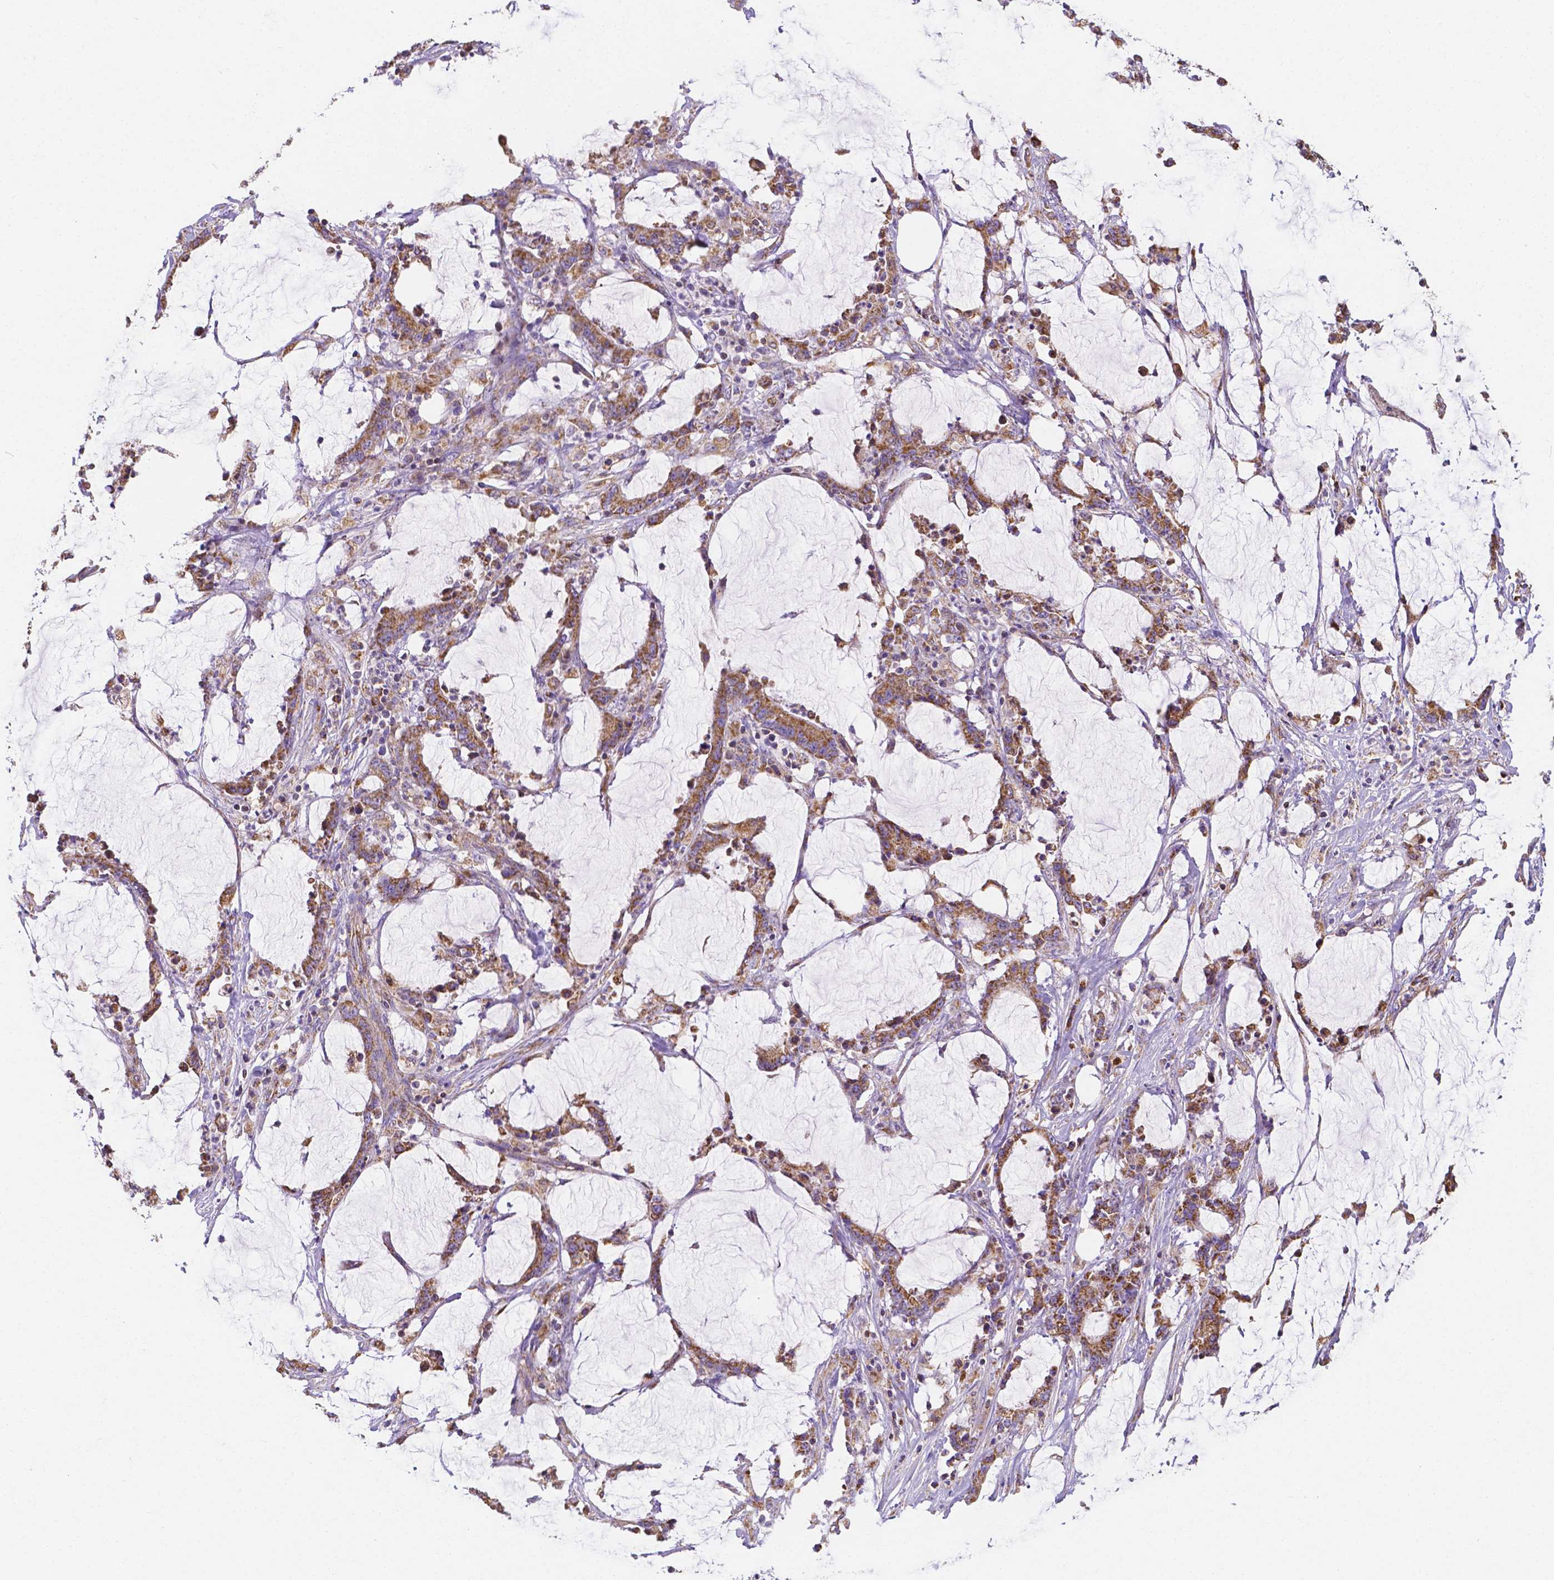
{"staining": {"intensity": "moderate", "quantity": ">75%", "location": "cytoplasmic/membranous"}, "tissue": "stomach cancer", "cell_type": "Tumor cells", "image_type": "cancer", "snomed": [{"axis": "morphology", "description": "Adenocarcinoma, NOS"}, {"axis": "topography", "description": "Stomach, upper"}], "caption": "Brown immunohistochemical staining in adenocarcinoma (stomach) displays moderate cytoplasmic/membranous staining in about >75% of tumor cells. The staining is performed using DAB (3,3'-diaminobenzidine) brown chromogen to label protein expression. The nuclei are counter-stained blue using hematoxylin.", "gene": "SGTB", "patient": {"sex": "male", "age": 68}}